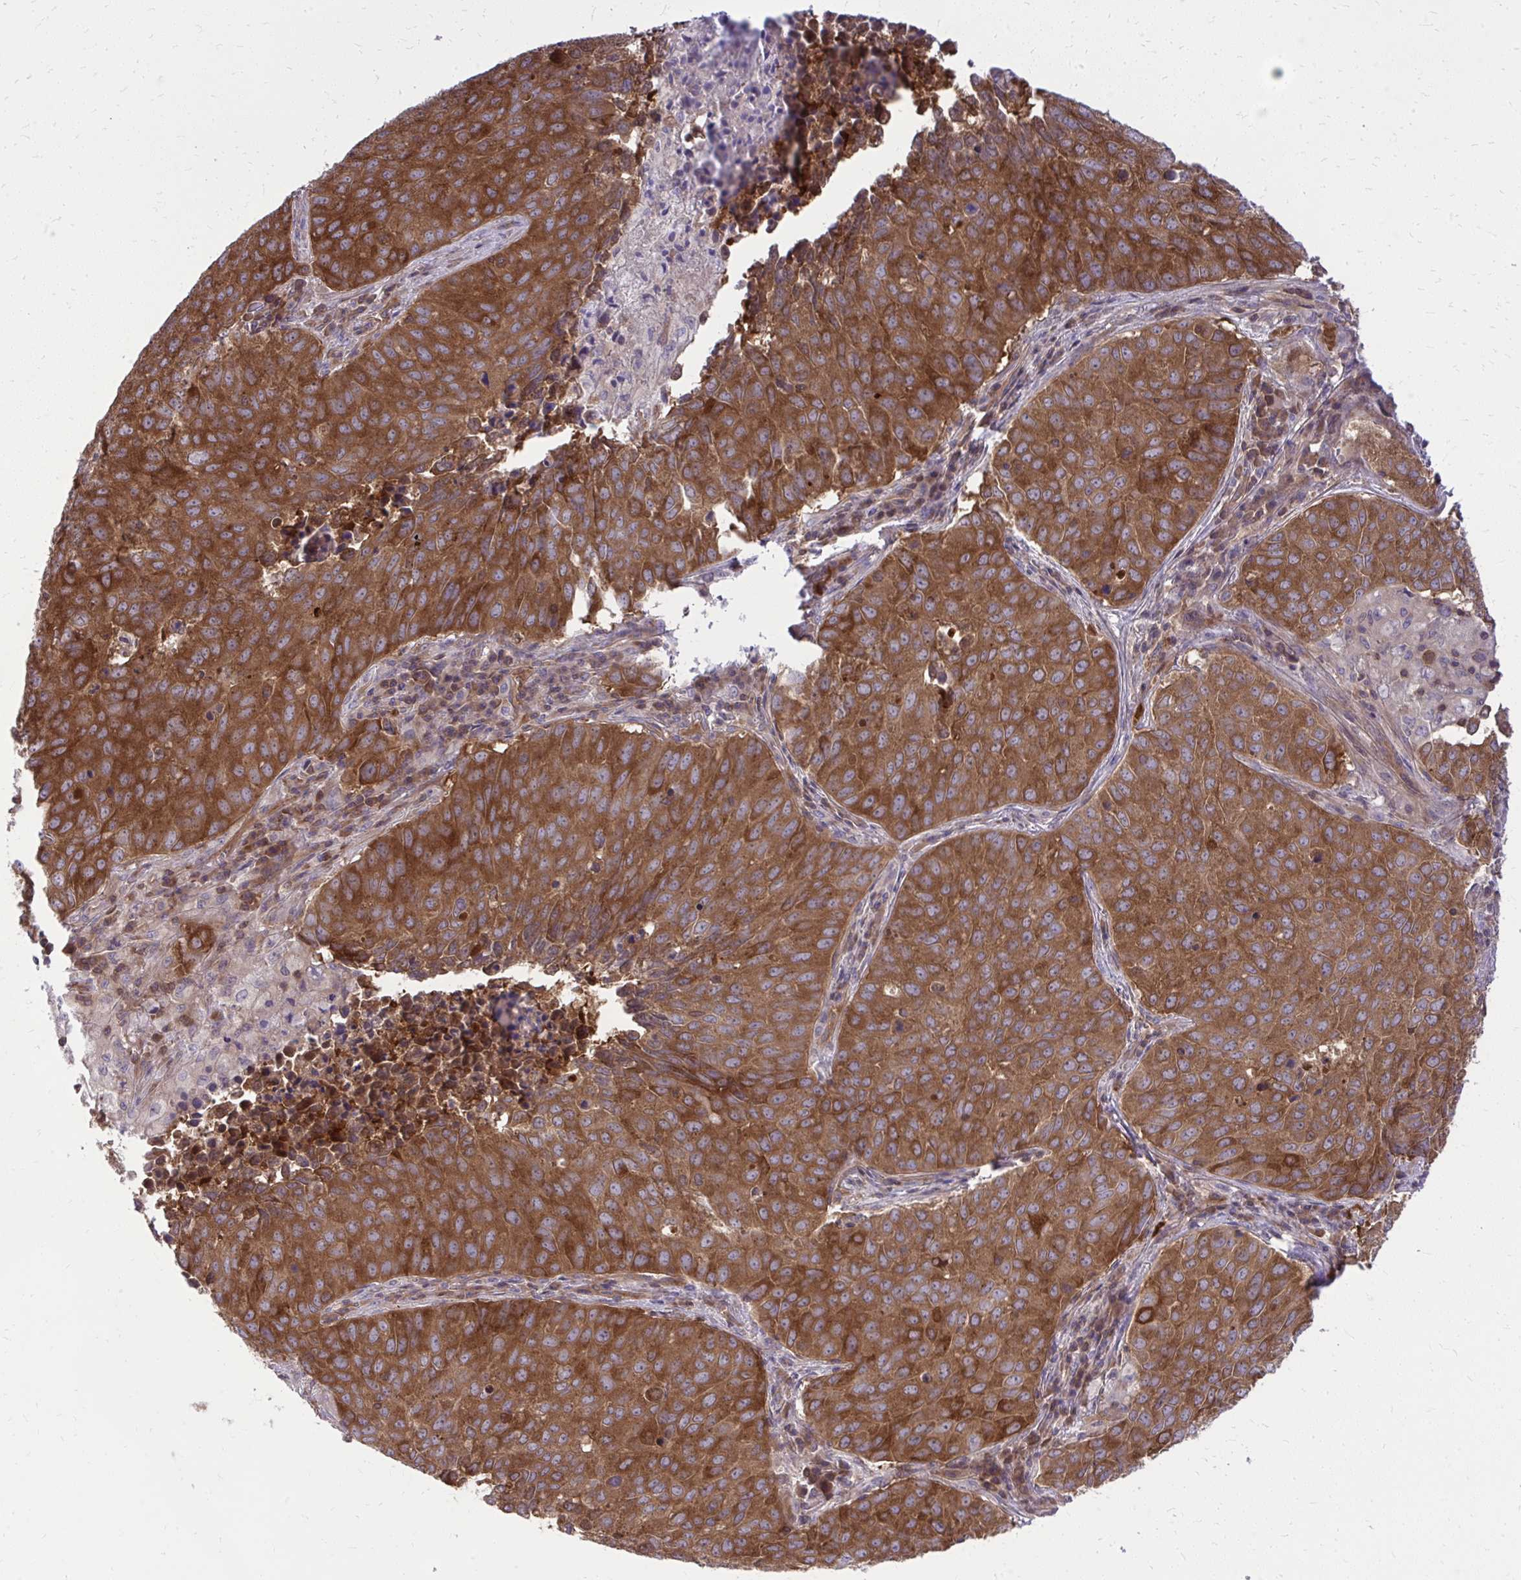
{"staining": {"intensity": "strong", "quantity": ">75%", "location": "cytoplasmic/membranous"}, "tissue": "lung cancer", "cell_type": "Tumor cells", "image_type": "cancer", "snomed": [{"axis": "morphology", "description": "Adenocarcinoma, NOS"}, {"axis": "topography", "description": "Lung"}], "caption": "The photomicrograph displays a brown stain indicating the presence of a protein in the cytoplasmic/membranous of tumor cells in lung cancer (adenocarcinoma). (brown staining indicates protein expression, while blue staining denotes nuclei).", "gene": "PPP5C", "patient": {"sex": "female", "age": 50}}